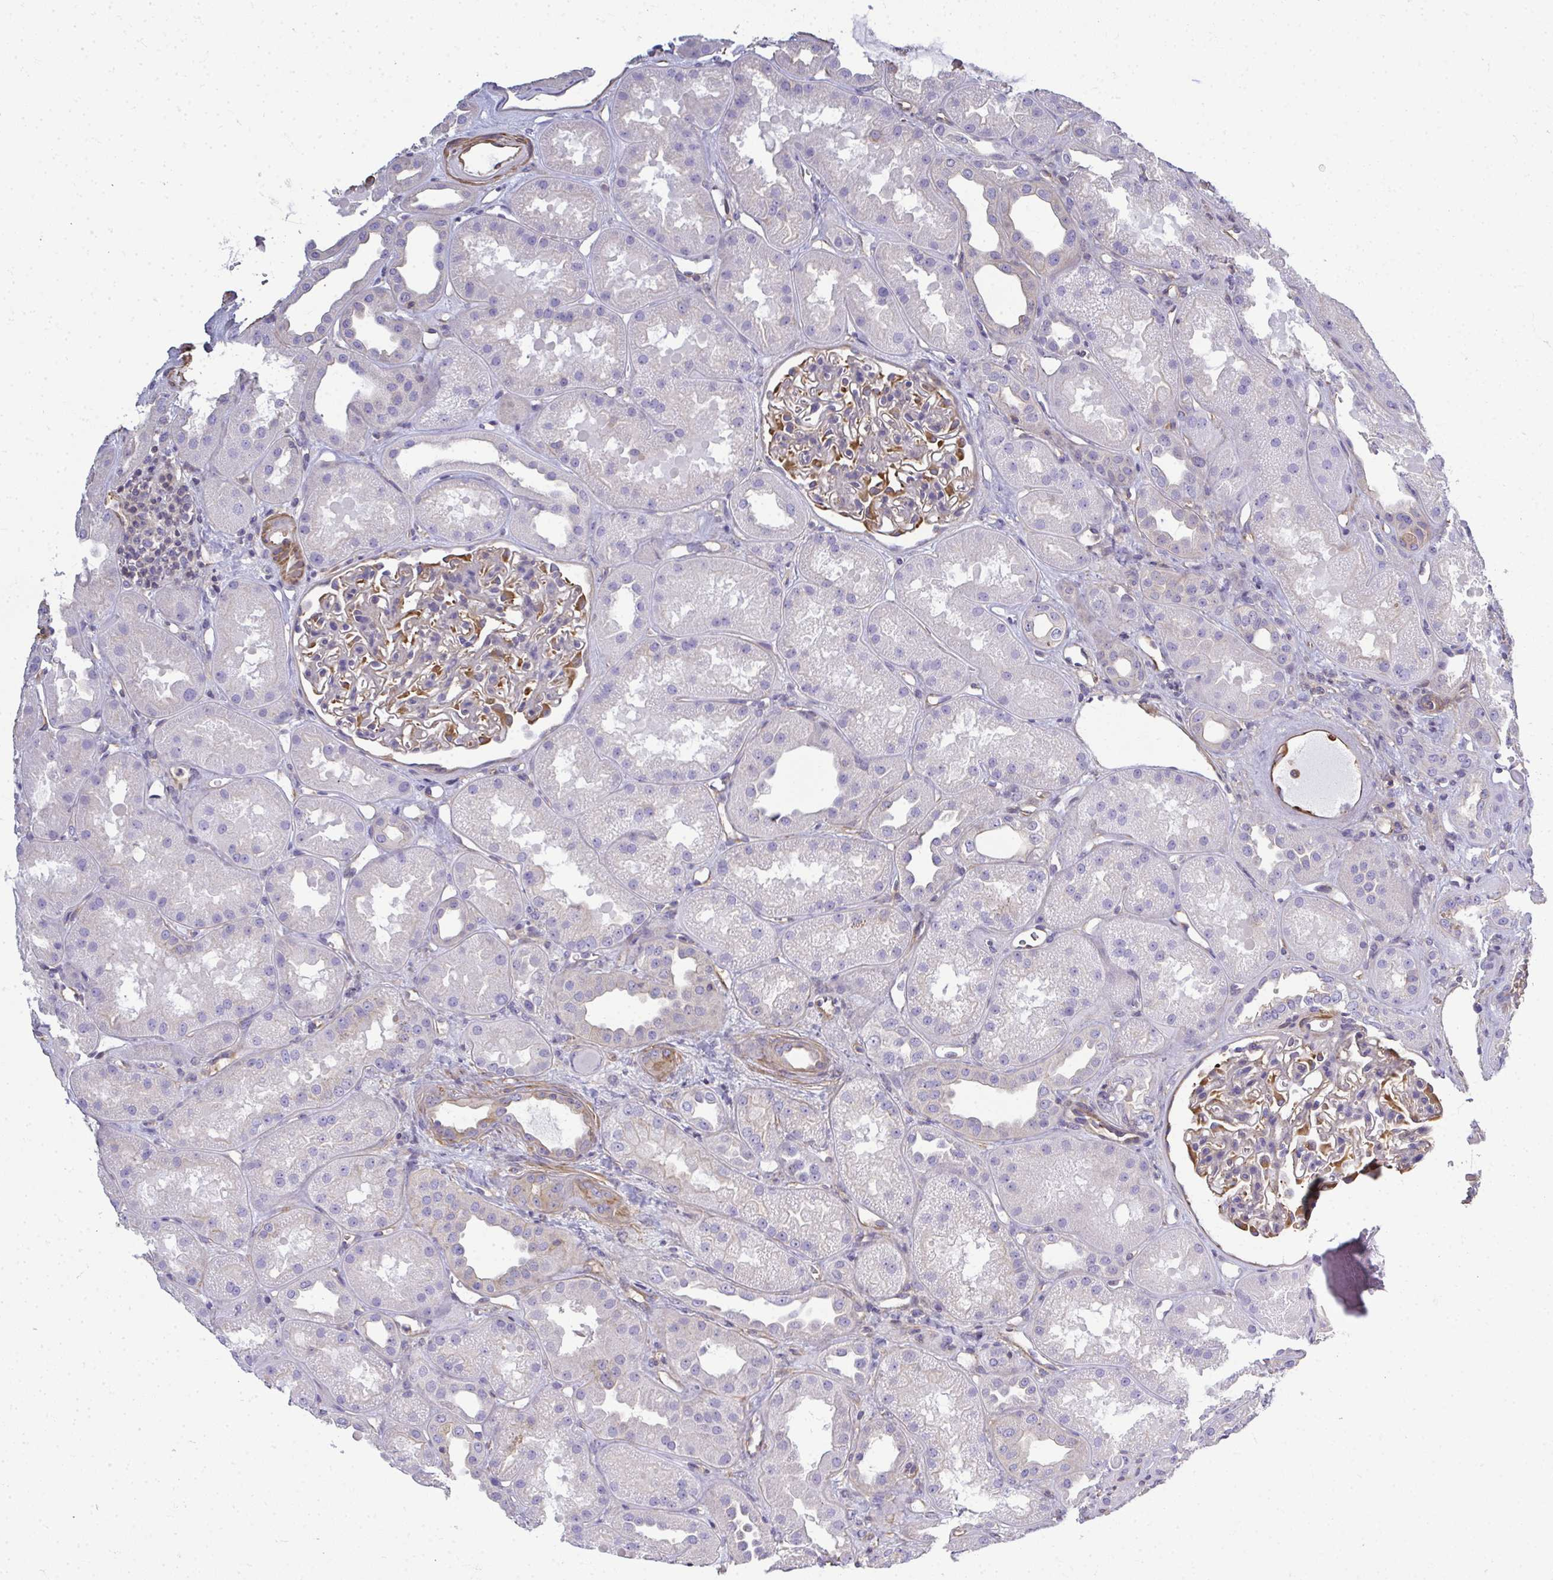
{"staining": {"intensity": "weak", "quantity": "<25%", "location": "cytoplasmic/membranous"}, "tissue": "kidney", "cell_type": "Cells in glomeruli", "image_type": "normal", "snomed": [{"axis": "morphology", "description": "Normal tissue, NOS"}, {"axis": "topography", "description": "Kidney"}], "caption": "Immunohistochemical staining of benign kidney reveals no significant expression in cells in glomeruli.", "gene": "MYL1", "patient": {"sex": "male", "age": 61}}